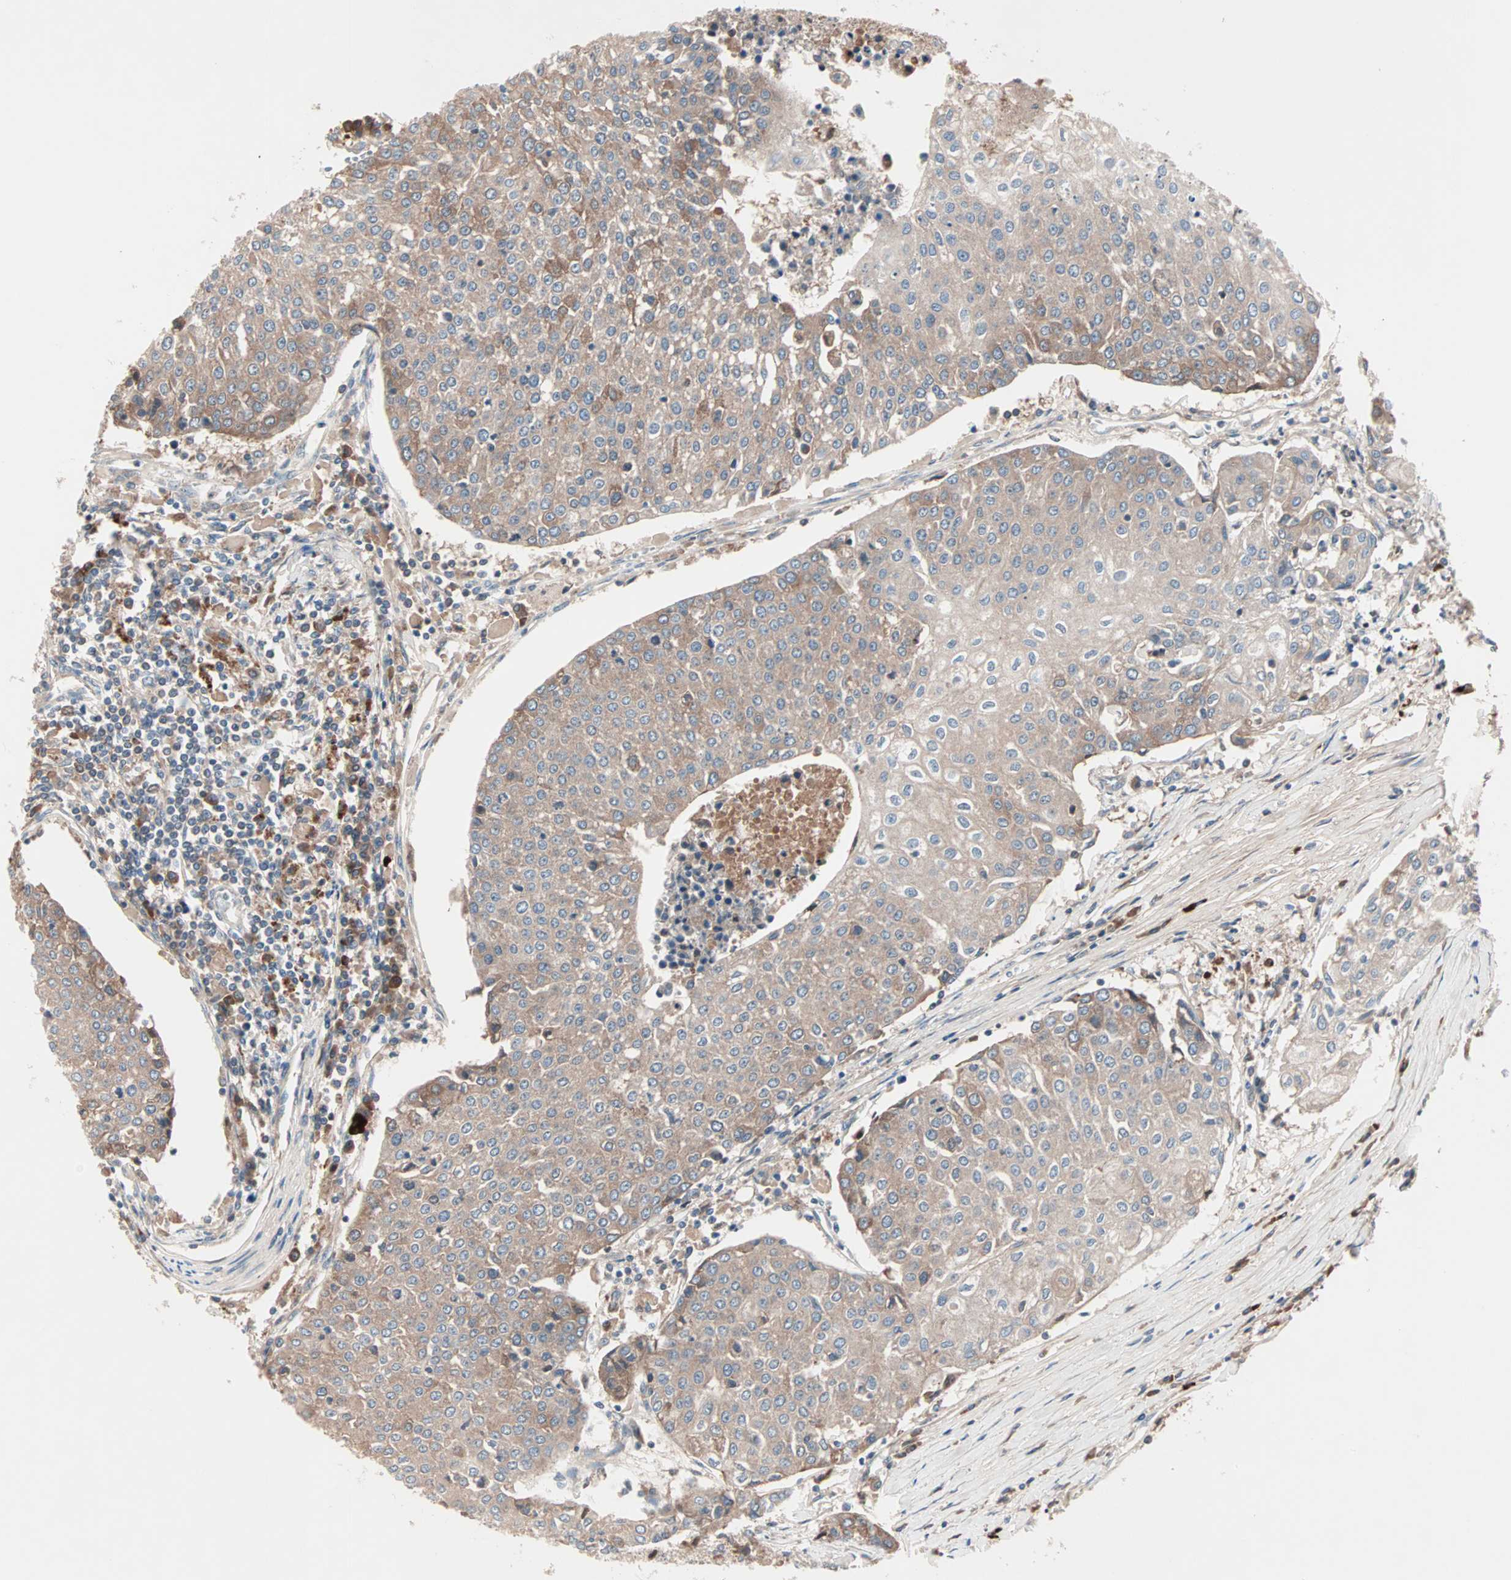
{"staining": {"intensity": "weak", "quantity": ">75%", "location": "cytoplasmic/membranous"}, "tissue": "urothelial cancer", "cell_type": "Tumor cells", "image_type": "cancer", "snomed": [{"axis": "morphology", "description": "Urothelial carcinoma, High grade"}, {"axis": "topography", "description": "Urinary bladder"}], "caption": "Immunohistochemistry (IHC) staining of urothelial carcinoma (high-grade), which displays low levels of weak cytoplasmic/membranous staining in approximately >75% of tumor cells indicating weak cytoplasmic/membranous protein positivity. The staining was performed using DAB (3,3'-diaminobenzidine) (brown) for protein detection and nuclei were counterstained in hematoxylin (blue).", "gene": "CAD", "patient": {"sex": "female", "age": 85}}